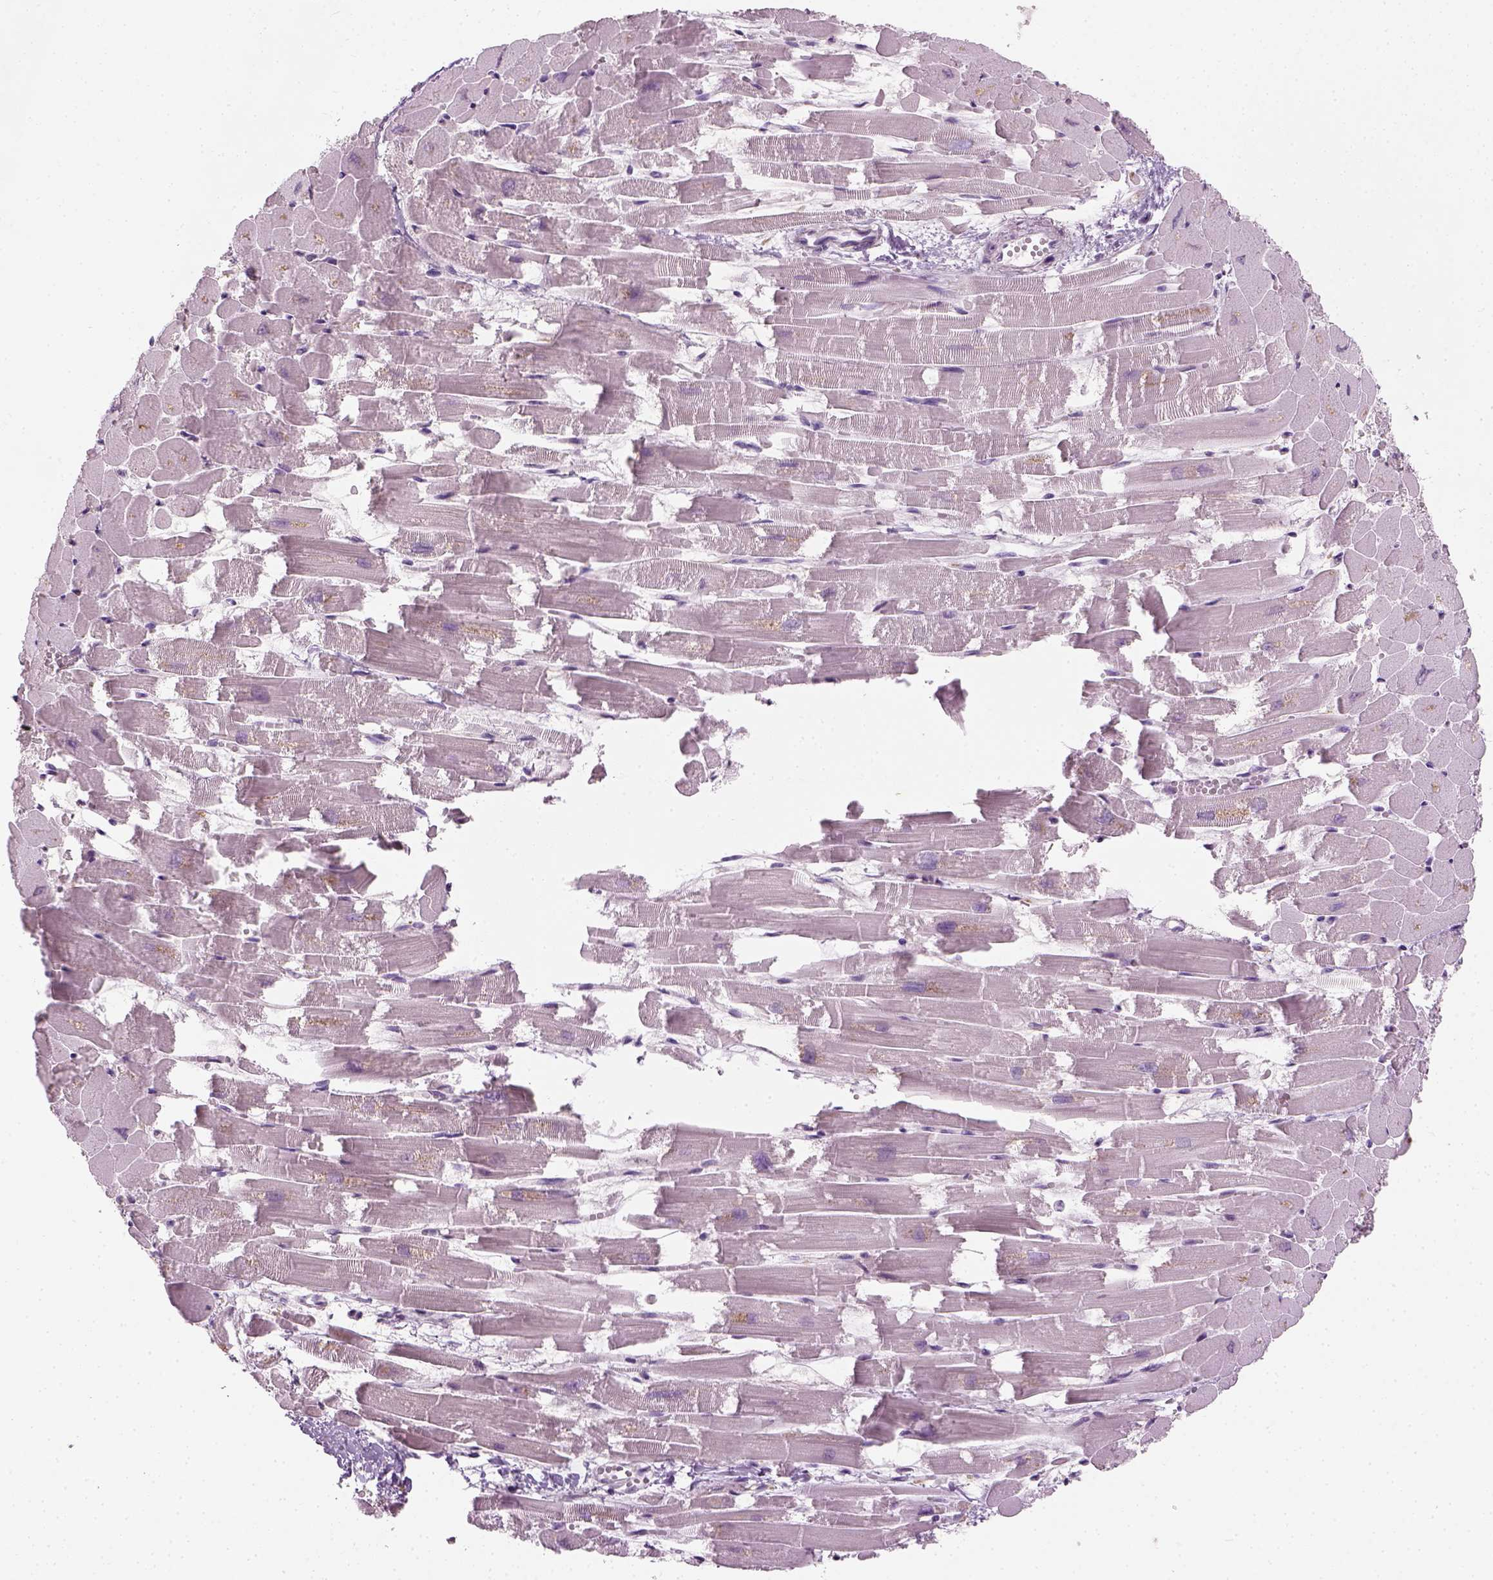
{"staining": {"intensity": "negative", "quantity": "none", "location": "none"}, "tissue": "heart muscle", "cell_type": "Cardiomyocytes", "image_type": "normal", "snomed": [{"axis": "morphology", "description": "Normal tissue, NOS"}, {"axis": "topography", "description": "Heart"}], "caption": "Cardiomyocytes are negative for brown protein staining in unremarkable heart muscle. Brightfield microscopy of immunohistochemistry stained with DAB (3,3'-diaminobenzidine) (brown) and hematoxylin (blue), captured at high magnification.", "gene": "TH", "patient": {"sex": "female", "age": 52}}